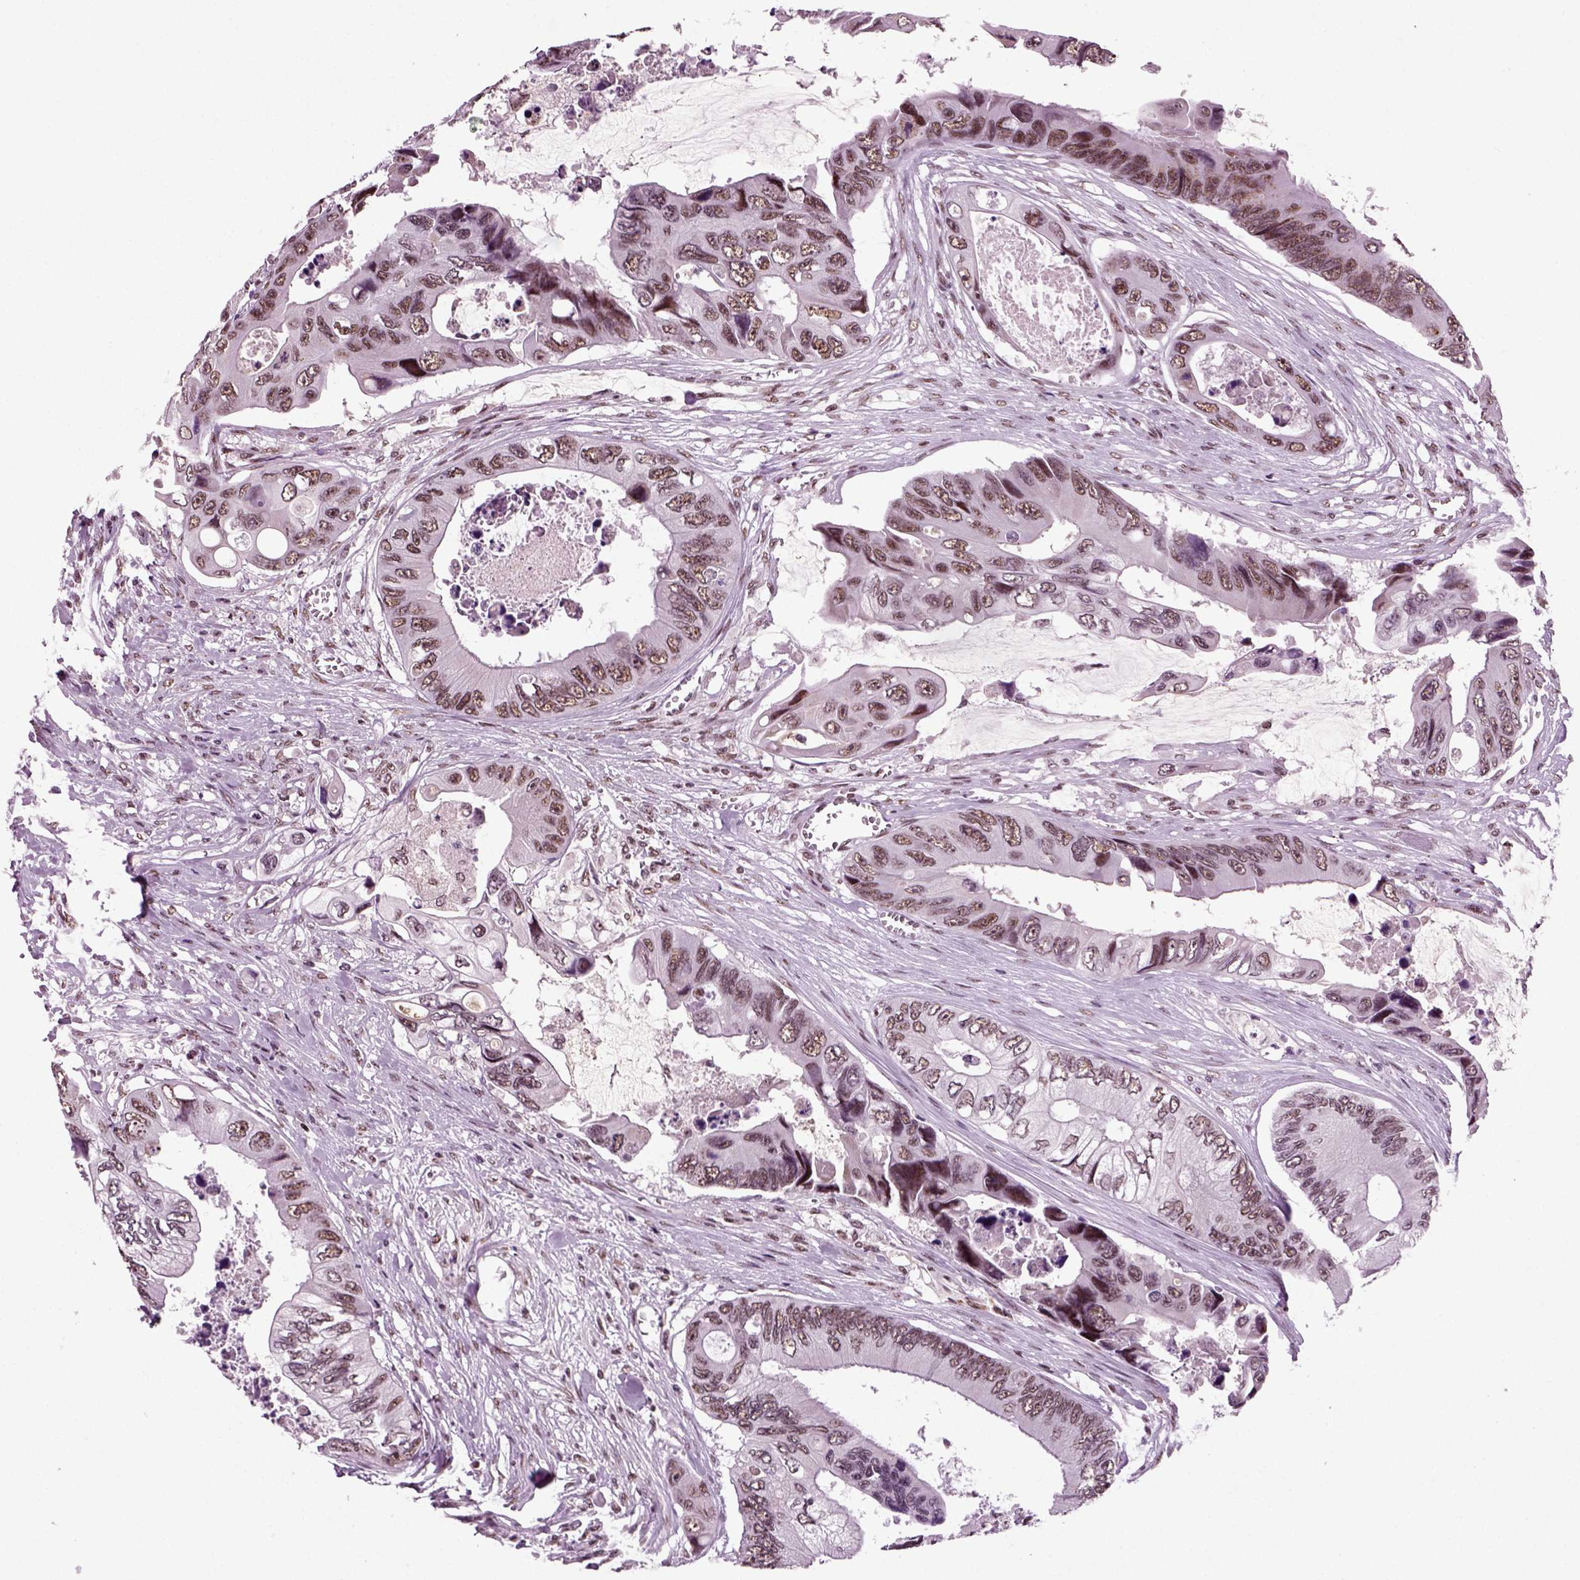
{"staining": {"intensity": "weak", "quantity": ">75%", "location": "nuclear"}, "tissue": "colorectal cancer", "cell_type": "Tumor cells", "image_type": "cancer", "snomed": [{"axis": "morphology", "description": "Adenocarcinoma, NOS"}, {"axis": "topography", "description": "Rectum"}], "caption": "Protein staining displays weak nuclear expression in about >75% of tumor cells in adenocarcinoma (colorectal).", "gene": "RCOR3", "patient": {"sex": "male", "age": 63}}